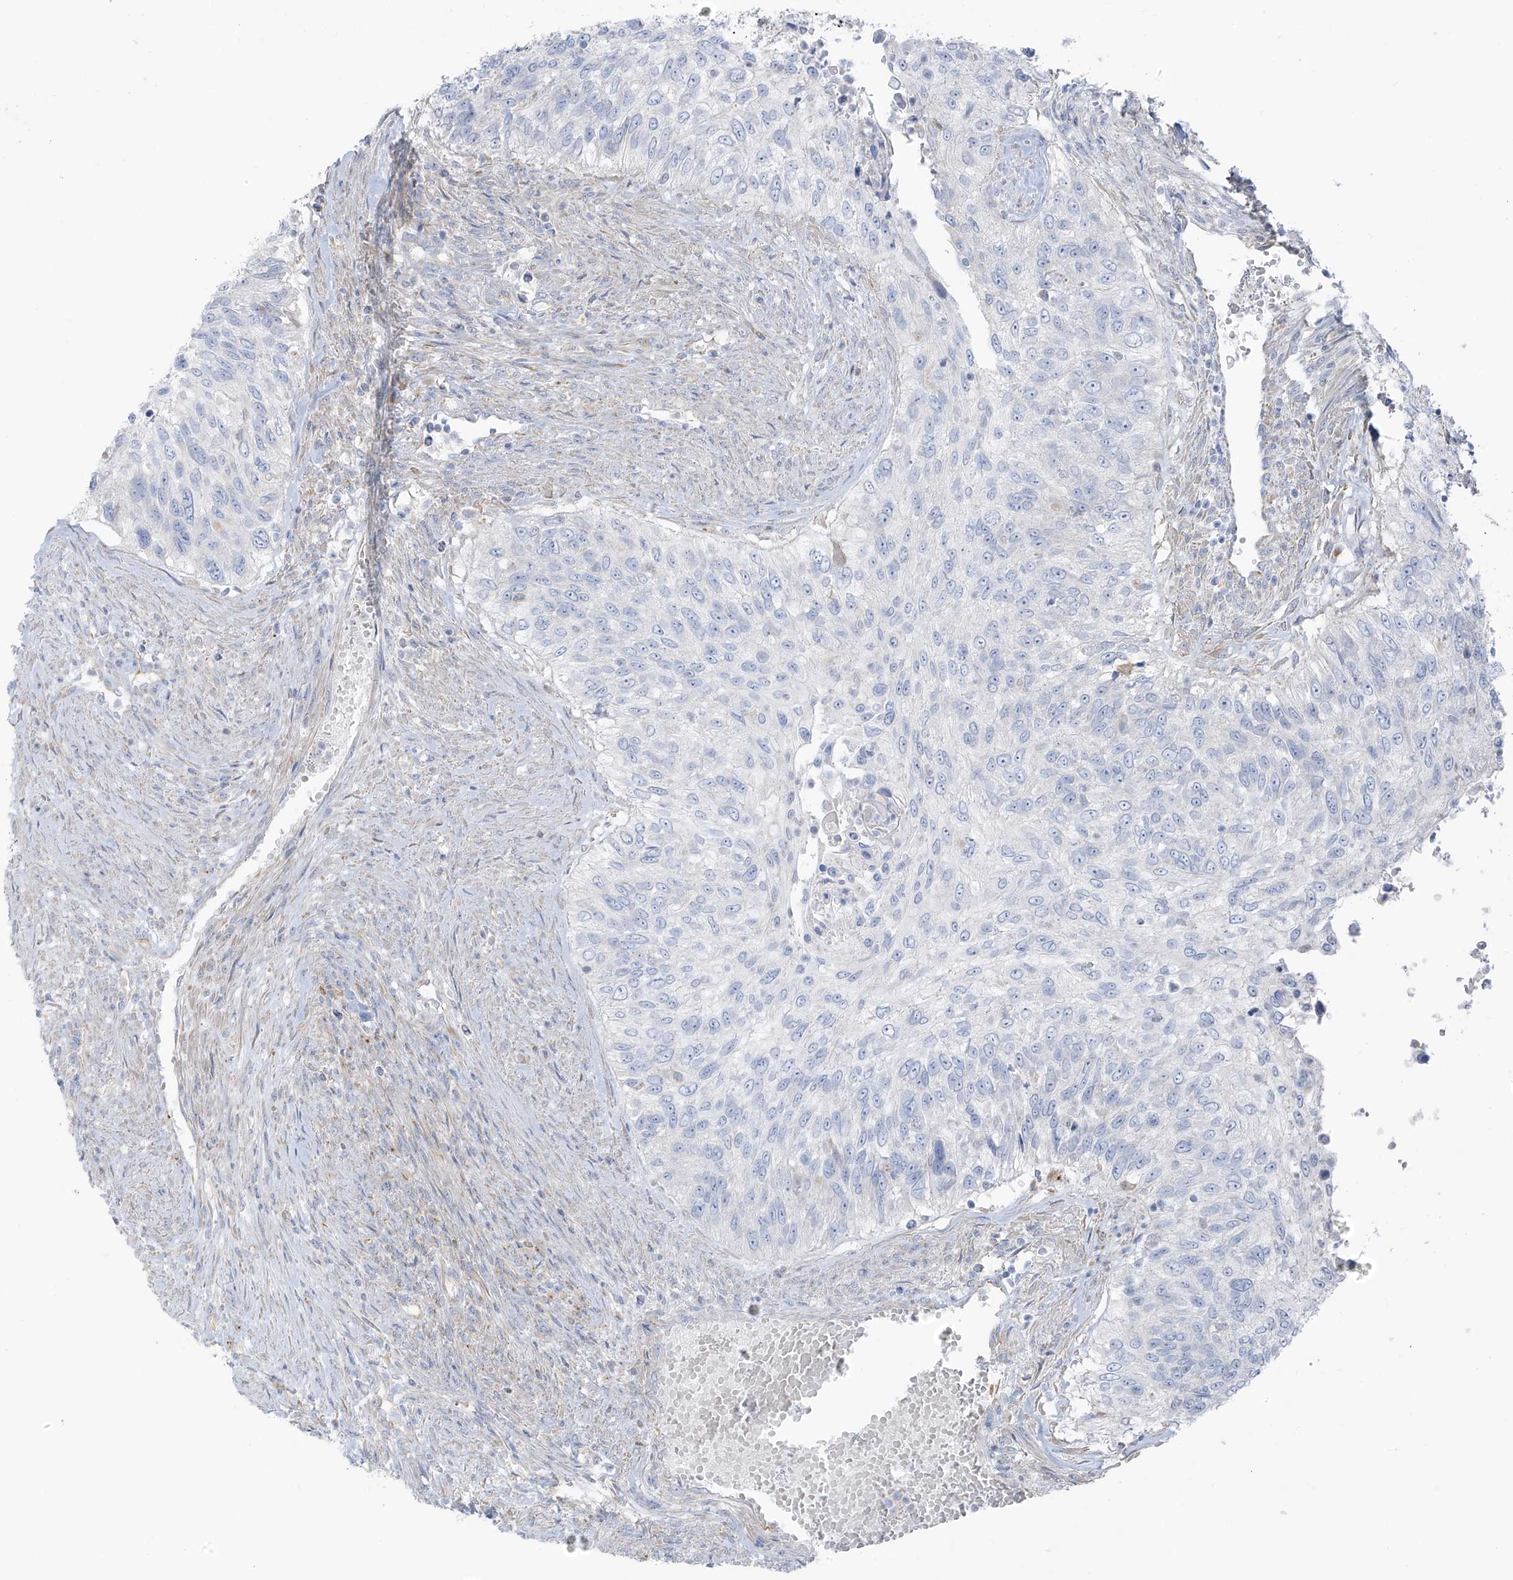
{"staining": {"intensity": "negative", "quantity": "none", "location": "none"}, "tissue": "urothelial cancer", "cell_type": "Tumor cells", "image_type": "cancer", "snomed": [{"axis": "morphology", "description": "Urothelial carcinoma, High grade"}, {"axis": "topography", "description": "Urinary bladder"}], "caption": "Immunohistochemistry (IHC) photomicrograph of neoplastic tissue: urothelial cancer stained with DAB (3,3'-diaminobenzidine) exhibits no significant protein staining in tumor cells. Nuclei are stained in blue.", "gene": "TAL2", "patient": {"sex": "female", "age": 60}}